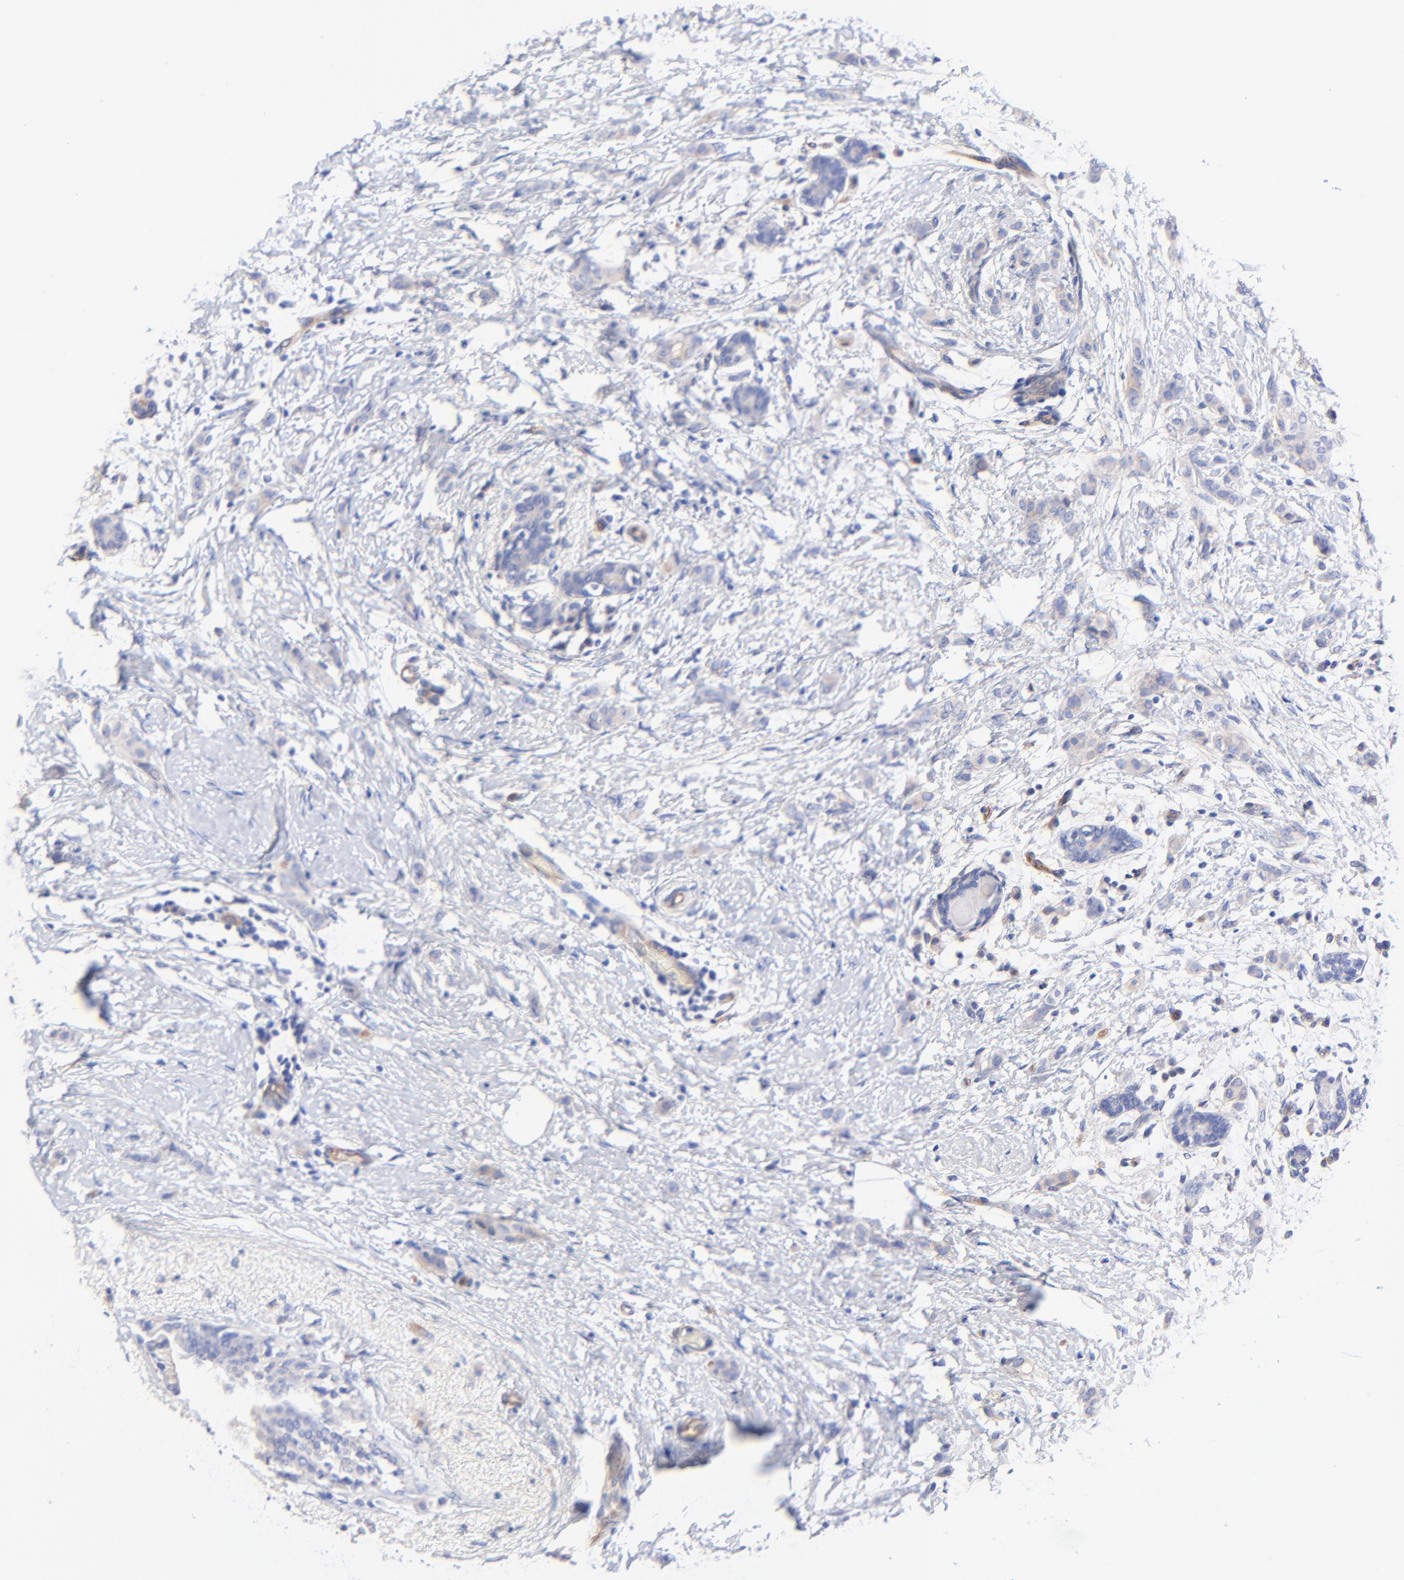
{"staining": {"intensity": "weak", "quantity": "25%-75%", "location": "cytoplasmic/membranous"}, "tissue": "breast cancer", "cell_type": "Tumor cells", "image_type": "cancer", "snomed": [{"axis": "morphology", "description": "Lobular carcinoma"}, {"axis": "topography", "description": "Breast"}], "caption": "About 25%-75% of tumor cells in human breast lobular carcinoma display weak cytoplasmic/membranous protein positivity as visualized by brown immunohistochemical staining.", "gene": "SLC44A2", "patient": {"sex": "female", "age": 55}}